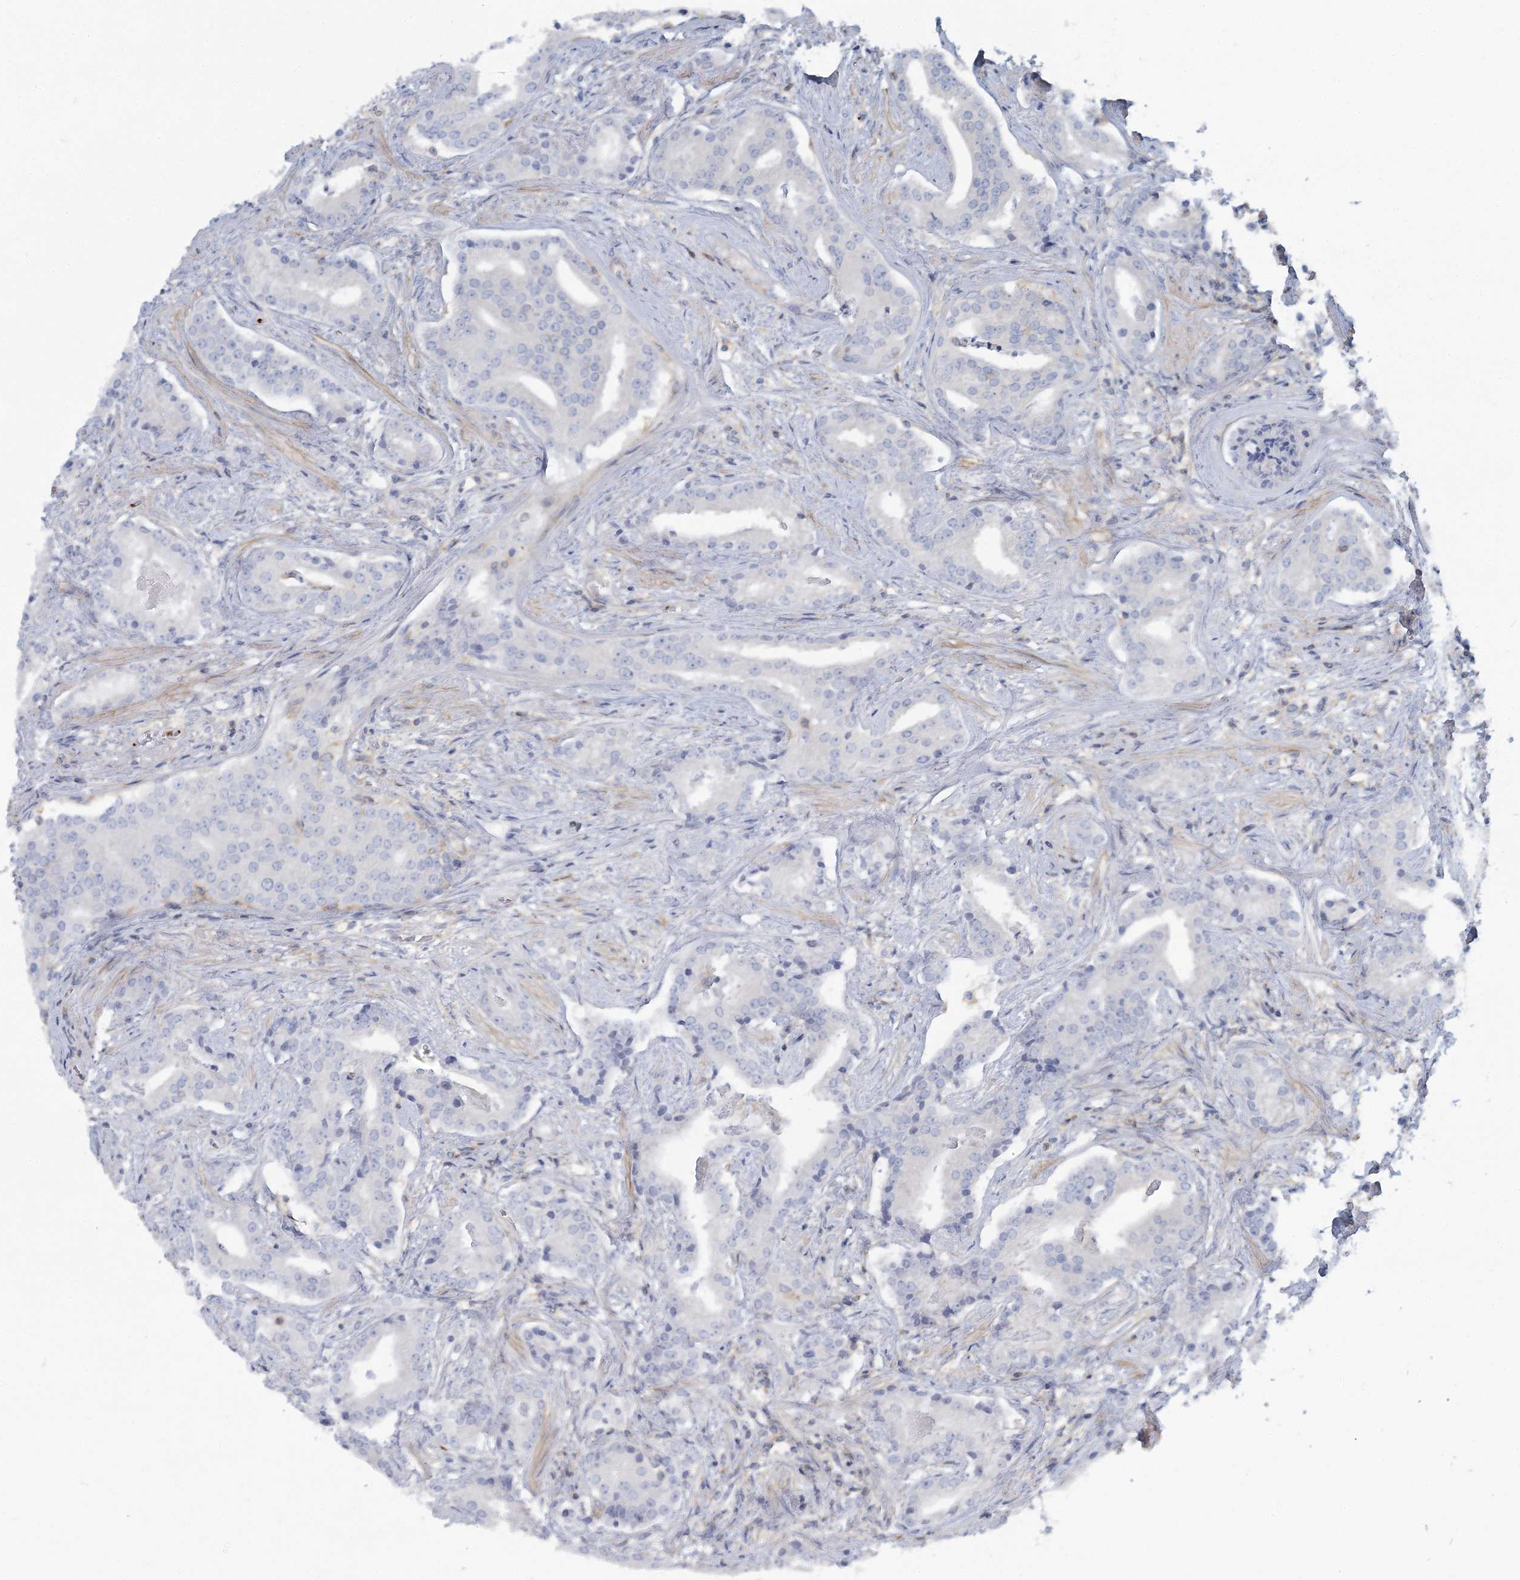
{"staining": {"intensity": "negative", "quantity": "none", "location": "none"}, "tissue": "prostate cancer", "cell_type": "Tumor cells", "image_type": "cancer", "snomed": [{"axis": "morphology", "description": "Adenocarcinoma, Low grade"}, {"axis": "topography", "description": "Prostate"}], "caption": "Immunohistochemistry (IHC) of prostate cancer reveals no staining in tumor cells.", "gene": "CUEDC2", "patient": {"sex": "male", "age": 67}}